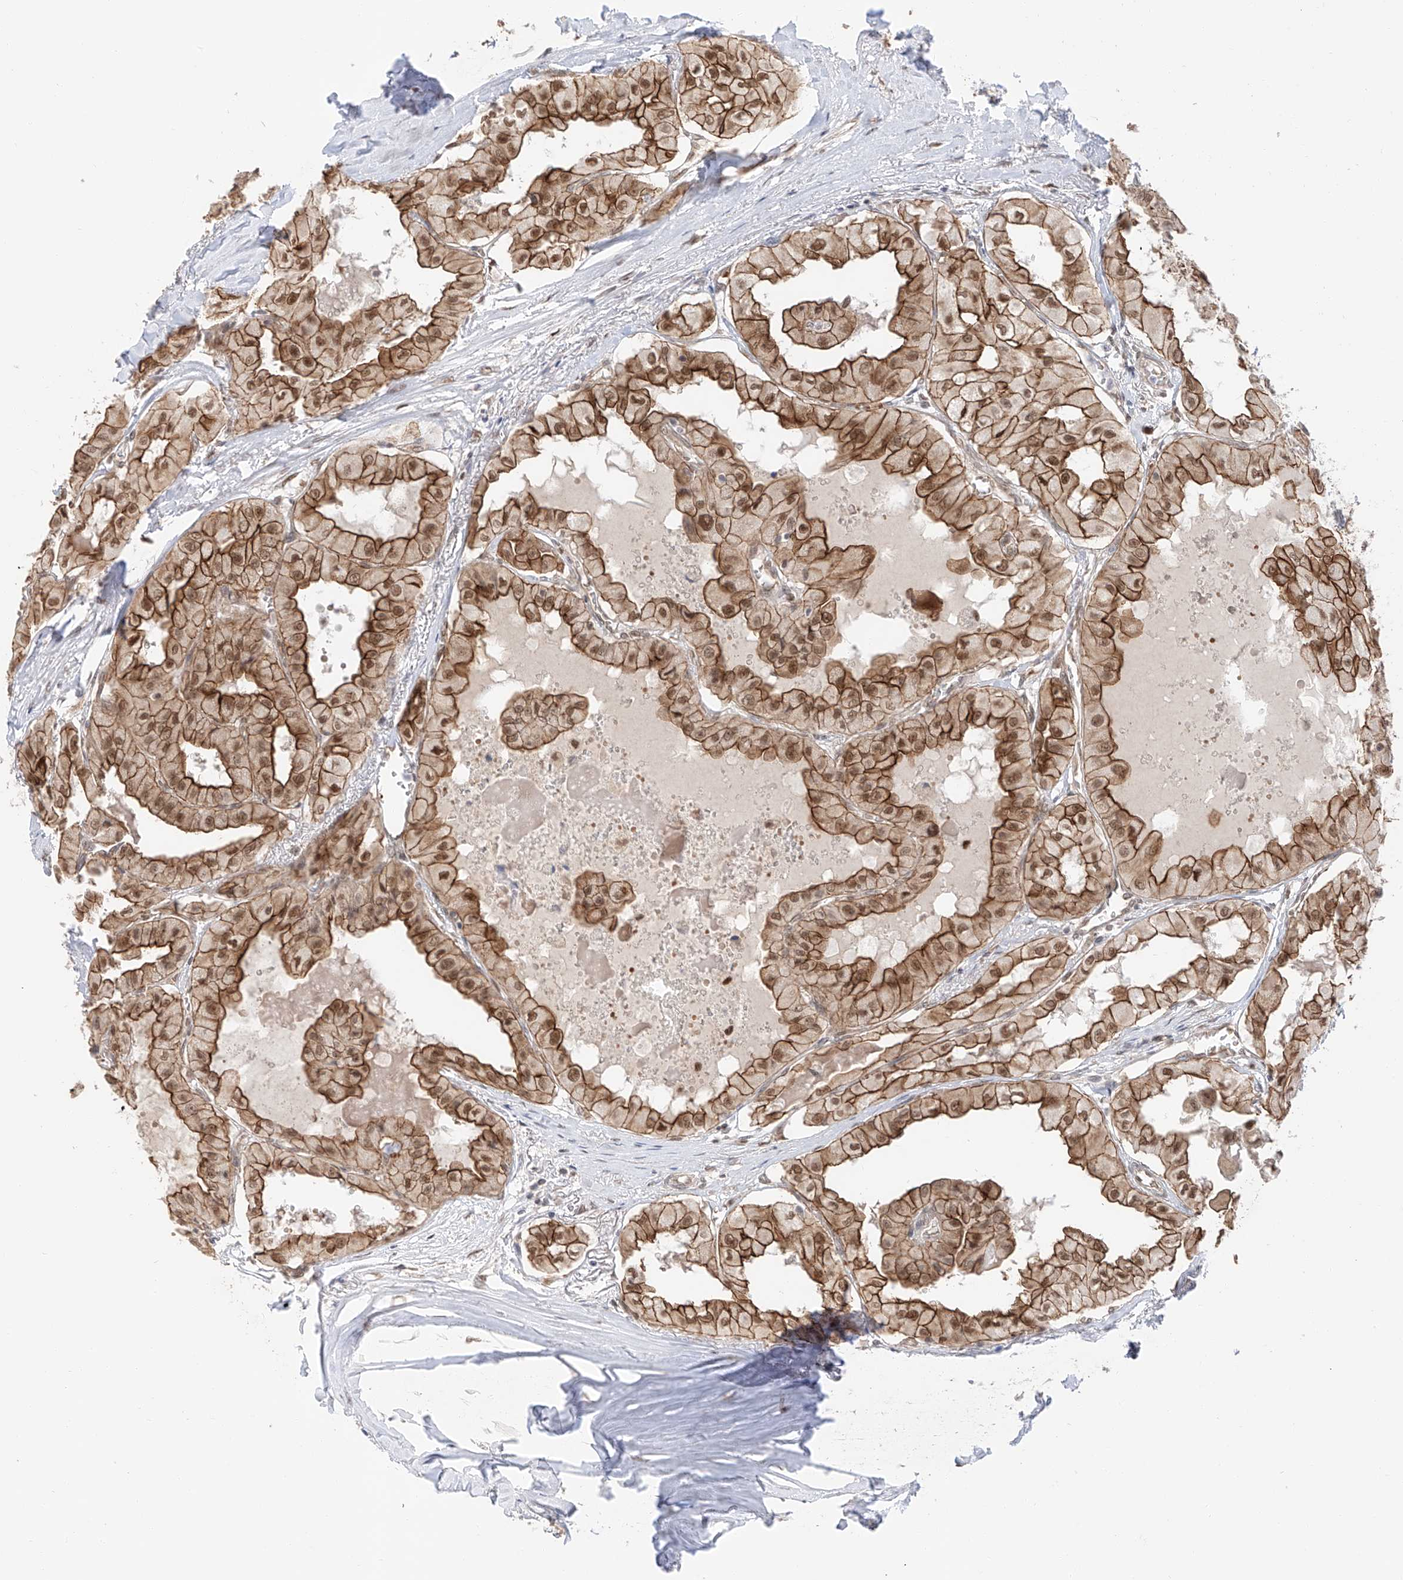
{"staining": {"intensity": "strong", "quantity": ">75%", "location": "cytoplasmic/membranous,nuclear"}, "tissue": "thyroid cancer", "cell_type": "Tumor cells", "image_type": "cancer", "snomed": [{"axis": "morphology", "description": "Papillary adenocarcinoma, NOS"}, {"axis": "topography", "description": "Thyroid gland"}], "caption": "A micrograph showing strong cytoplasmic/membranous and nuclear expression in about >75% of tumor cells in thyroid cancer (papillary adenocarcinoma), as visualized by brown immunohistochemical staining.", "gene": "POGK", "patient": {"sex": "female", "age": 59}}